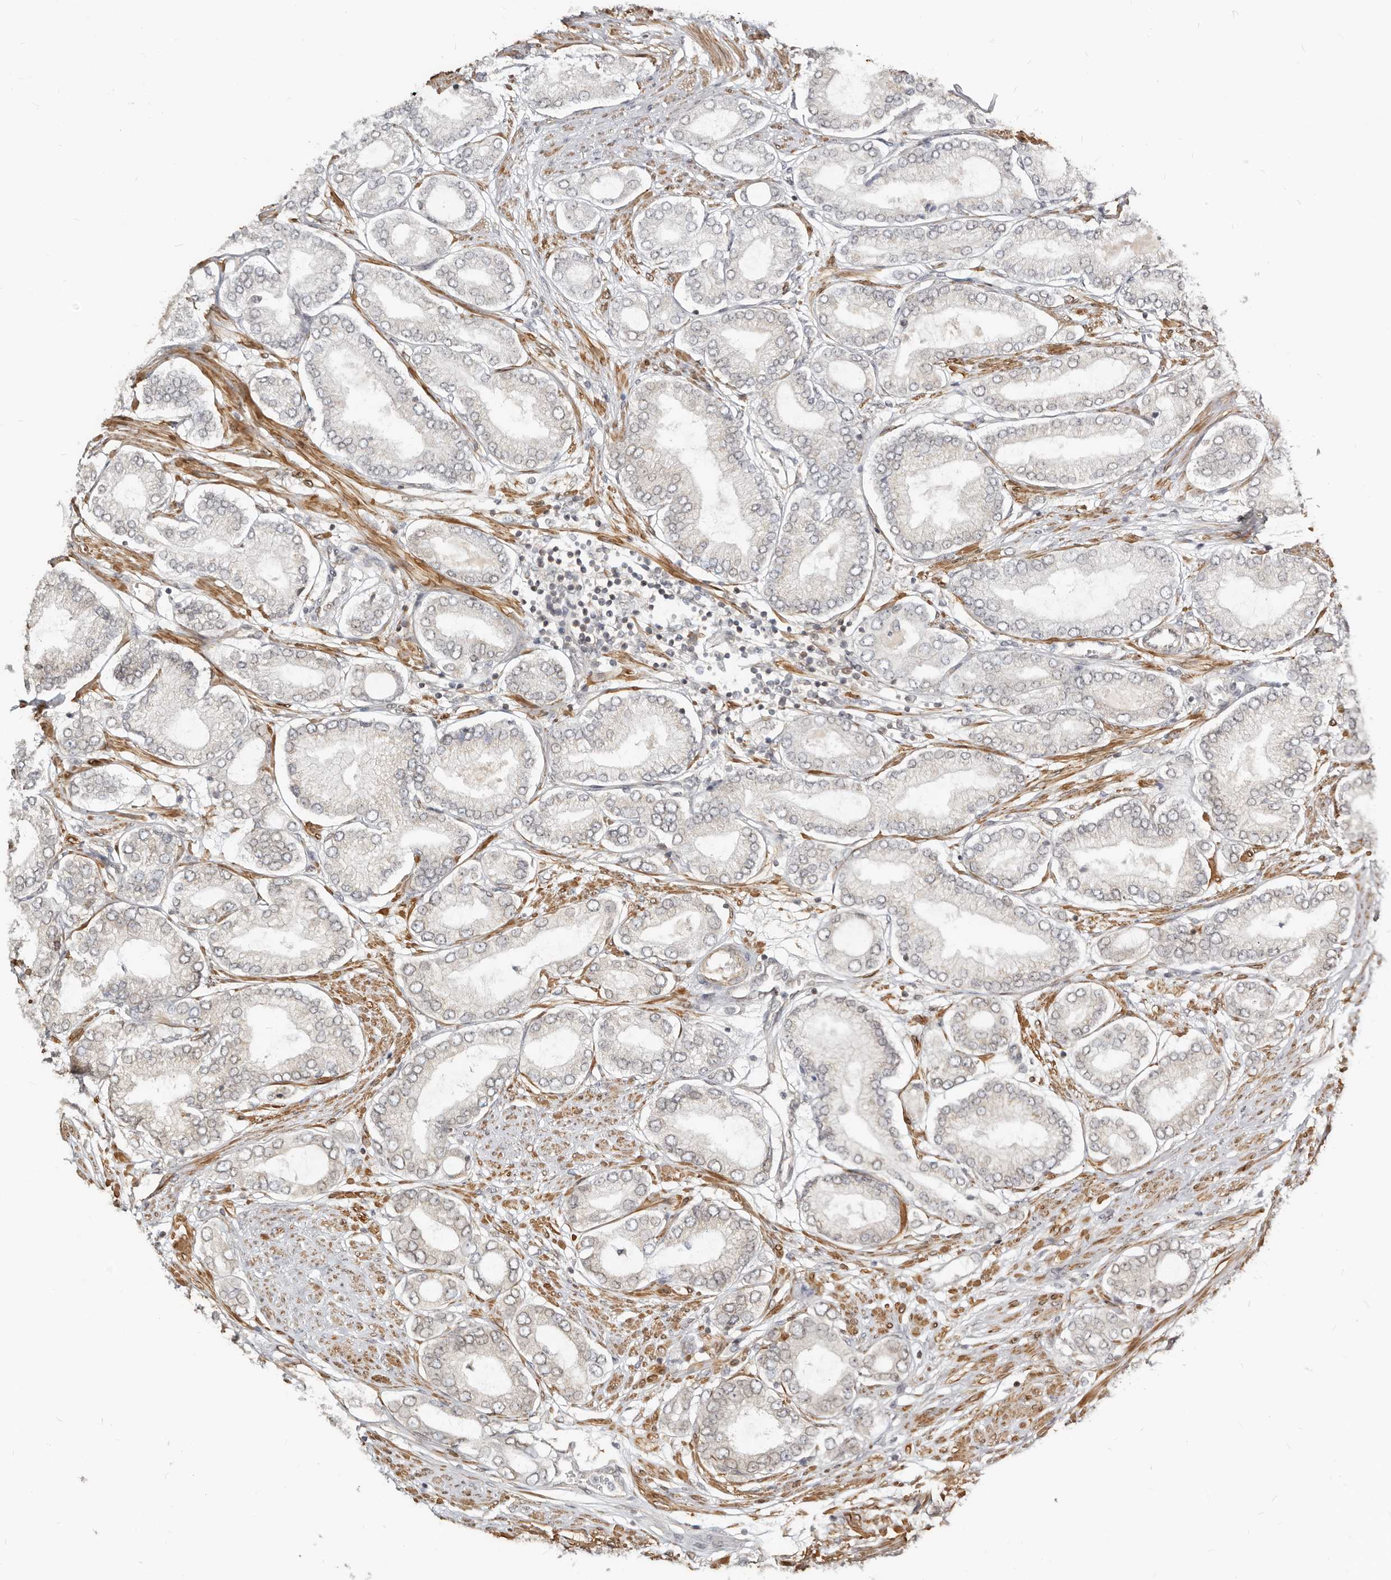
{"staining": {"intensity": "negative", "quantity": "none", "location": "none"}, "tissue": "prostate cancer", "cell_type": "Tumor cells", "image_type": "cancer", "snomed": [{"axis": "morphology", "description": "Adenocarcinoma, Low grade"}, {"axis": "topography", "description": "Prostate"}], "caption": "This is an immunohistochemistry (IHC) photomicrograph of prostate low-grade adenocarcinoma. There is no expression in tumor cells.", "gene": "NUP153", "patient": {"sex": "male", "age": 63}}